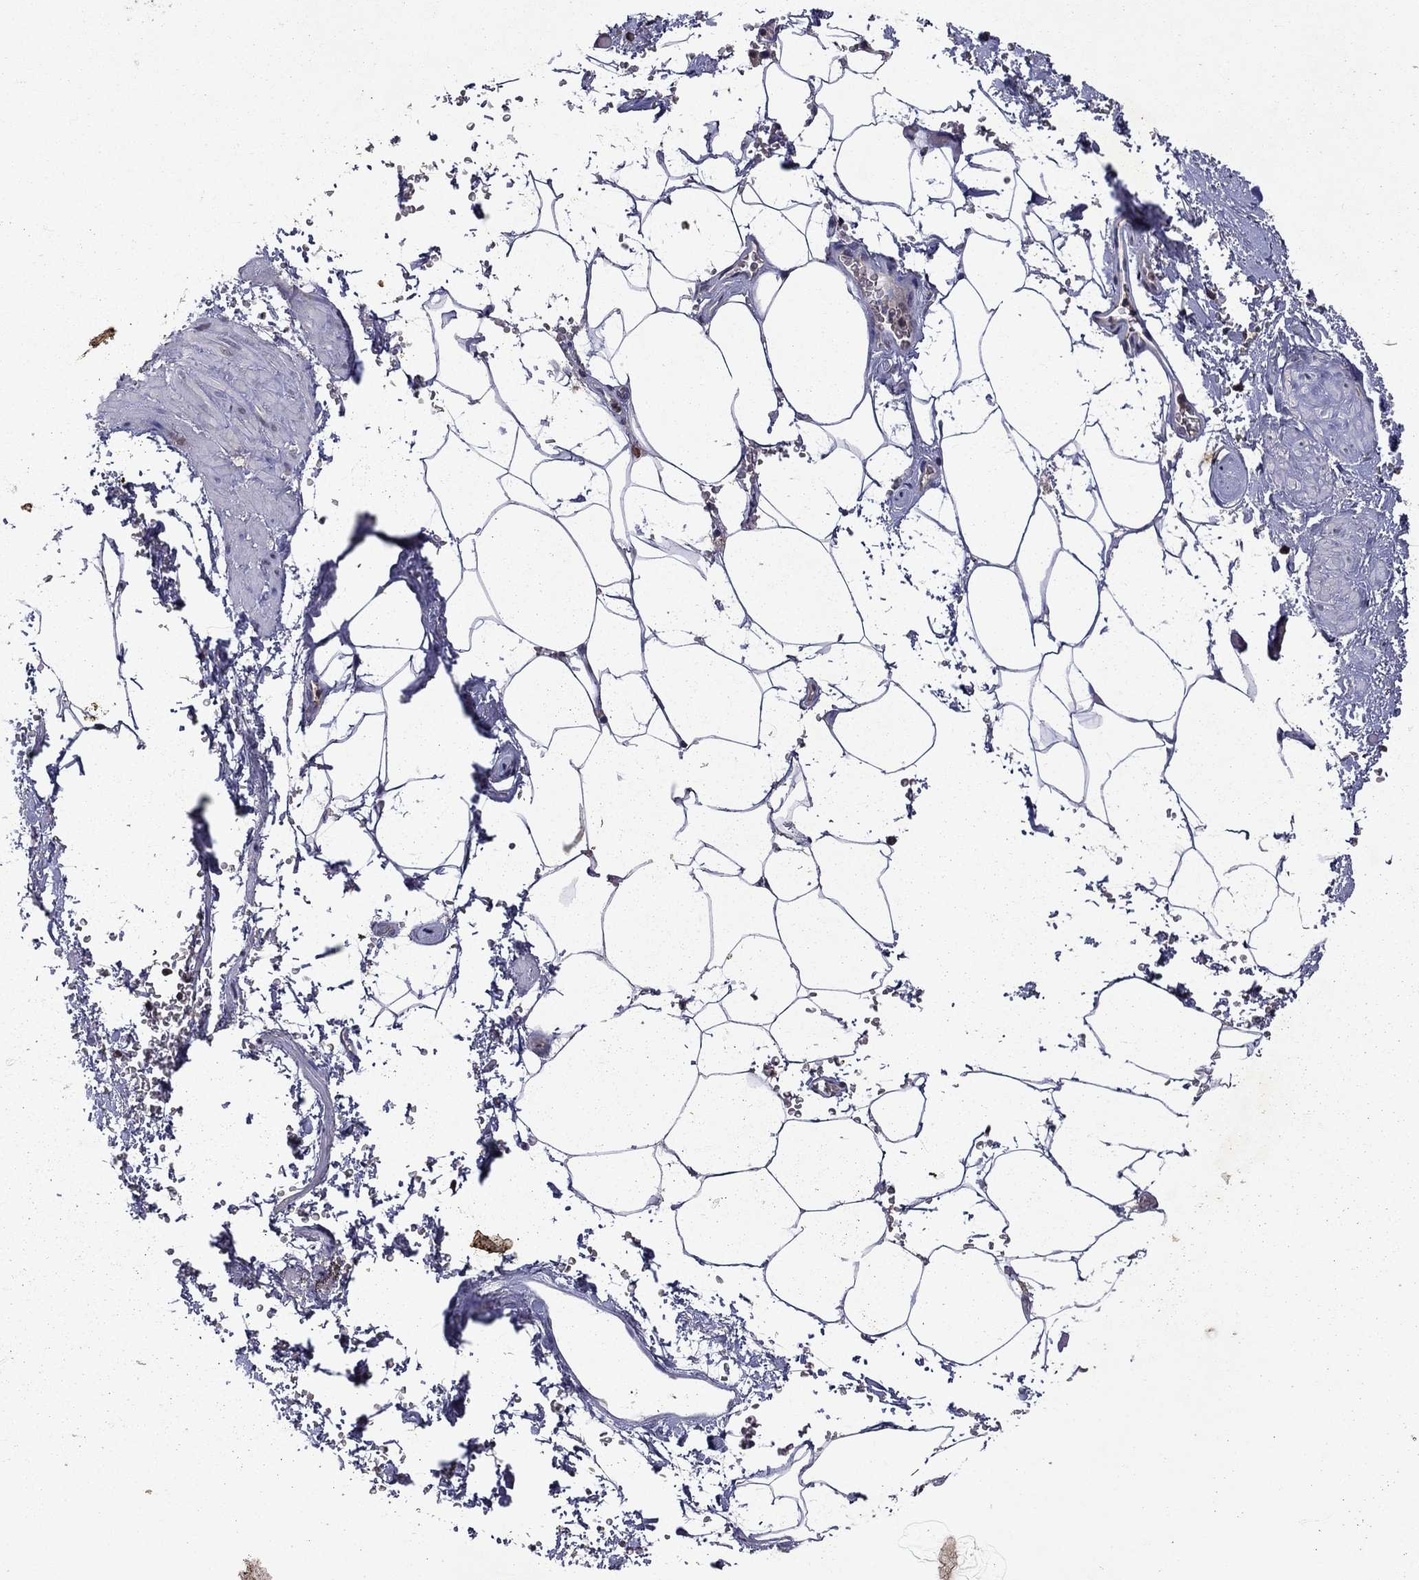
{"staining": {"intensity": "negative", "quantity": "none", "location": "none"}, "tissue": "adipose tissue", "cell_type": "Adipocytes", "image_type": "normal", "snomed": [{"axis": "morphology", "description": "Normal tissue, NOS"}, {"axis": "topography", "description": "Soft tissue"}, {"axis": "topography", "description": "Adipose tissue"}, {"axis": "topography", "description": "Vascular tissue"}, {"axis": "topography", "description": "Peripheral nerve tissue"}], "caption": "IHC photomicrograph of unremarkable adipose tissue: adipose tissue stained with DAB exhibits no significant protein positivity in adipocytes. The staining was performed using DAB (3,3'-diaminobenzidine) to visualize the protein expression in brown, while the nuclei were stained in blue with hematoxylin (Magnification: 20x).", "gene": "NLGN1", "patient": {"sex": "male", "age": 68}}